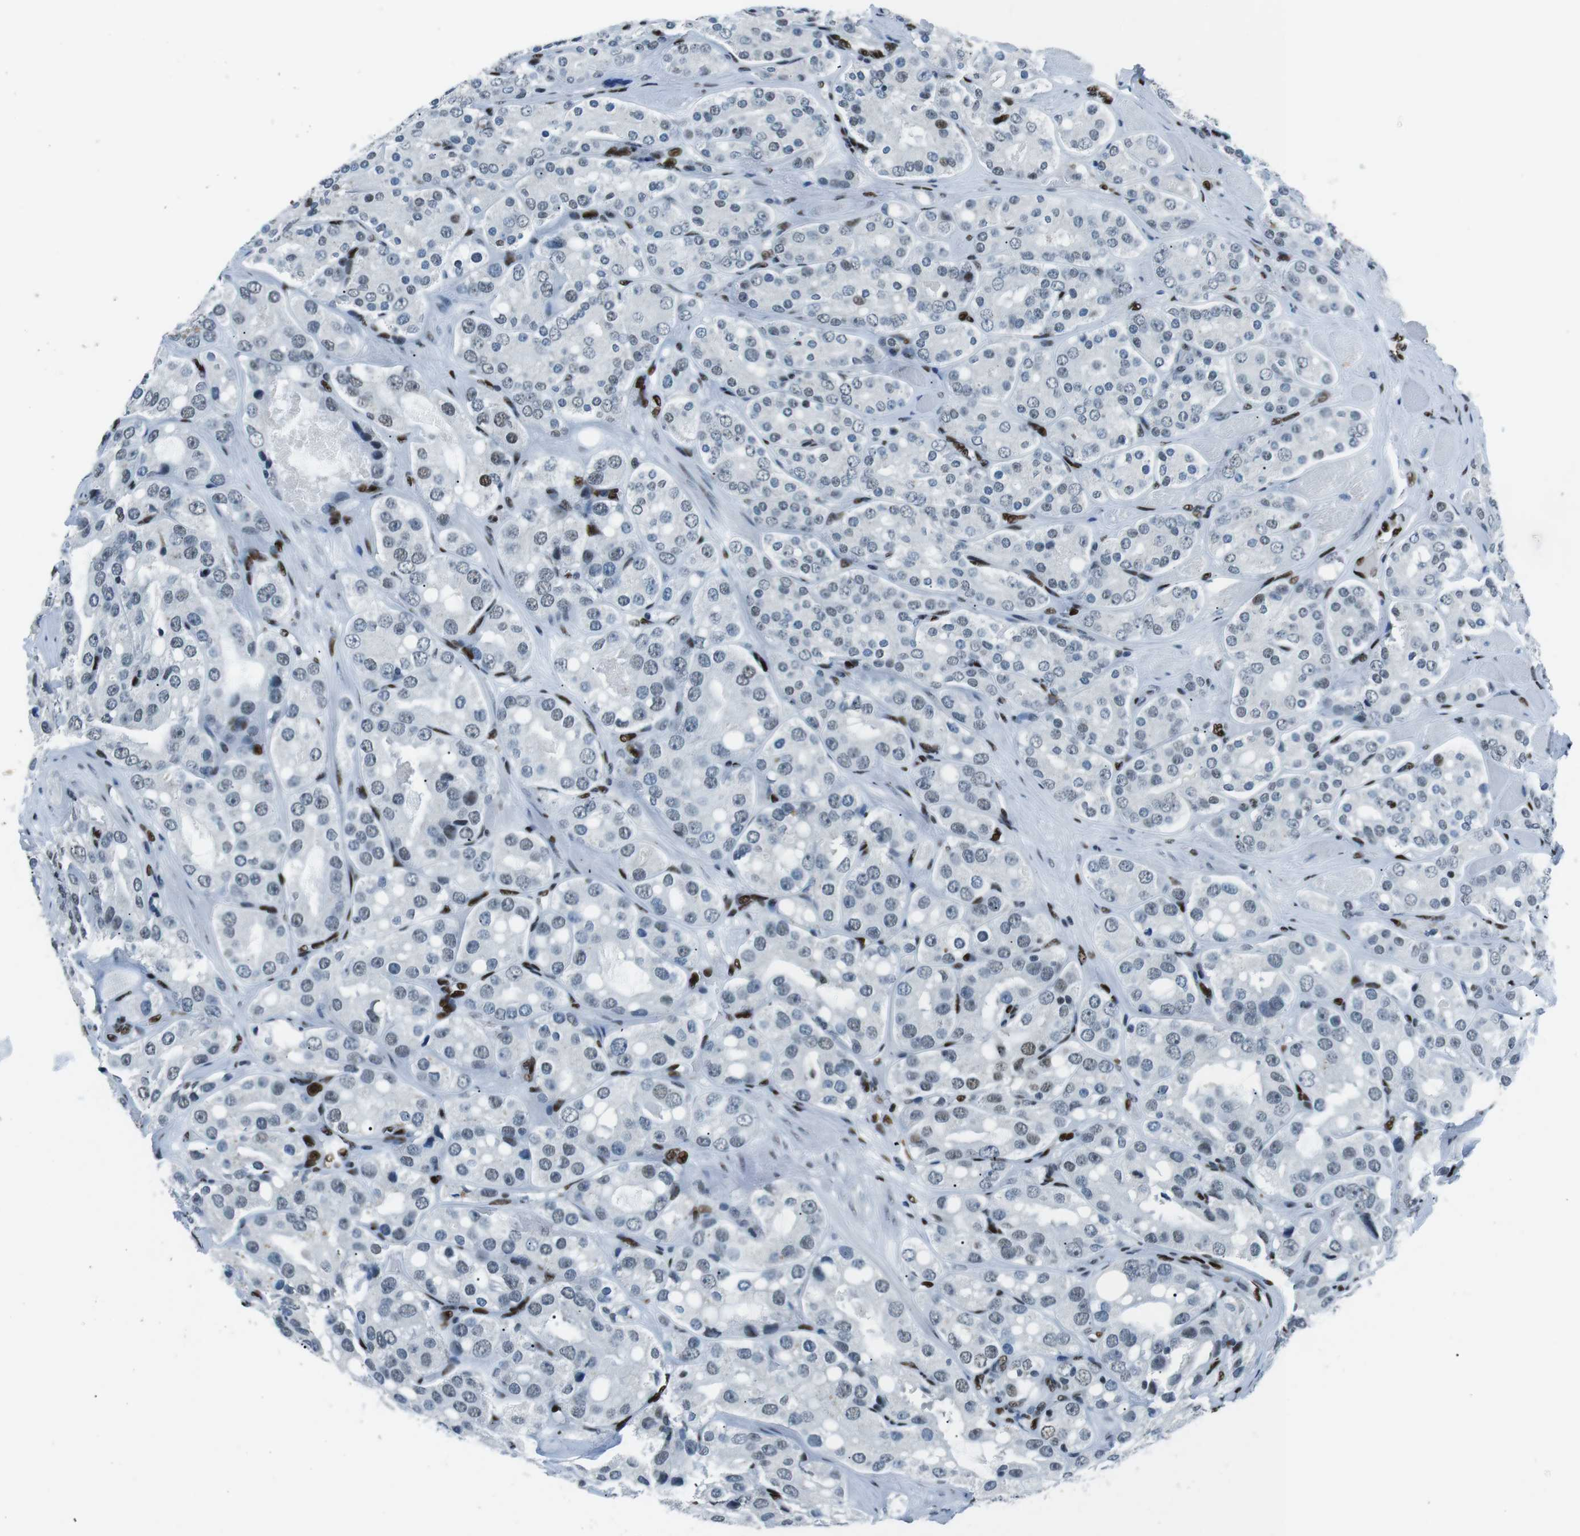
{"staining": {"intensity": "weak", "quantity": "<25%", "location": "nuclear"}, "tissue": "prostate cancer", "cell_type": "Tumor cells", "image_type": "cancer", "snomed": [{"axis": "morphology", "description": "Adenocarcinoma, High grade"}, {"axis": "topography", "description": "Prostate"}], "caption": "Human prostate cancer stained for a protein using immunohistochemistry (IHC) displays no expression in tumor cells.", "gene": "PML", "patient": {"sex": "male", "age": 65}}